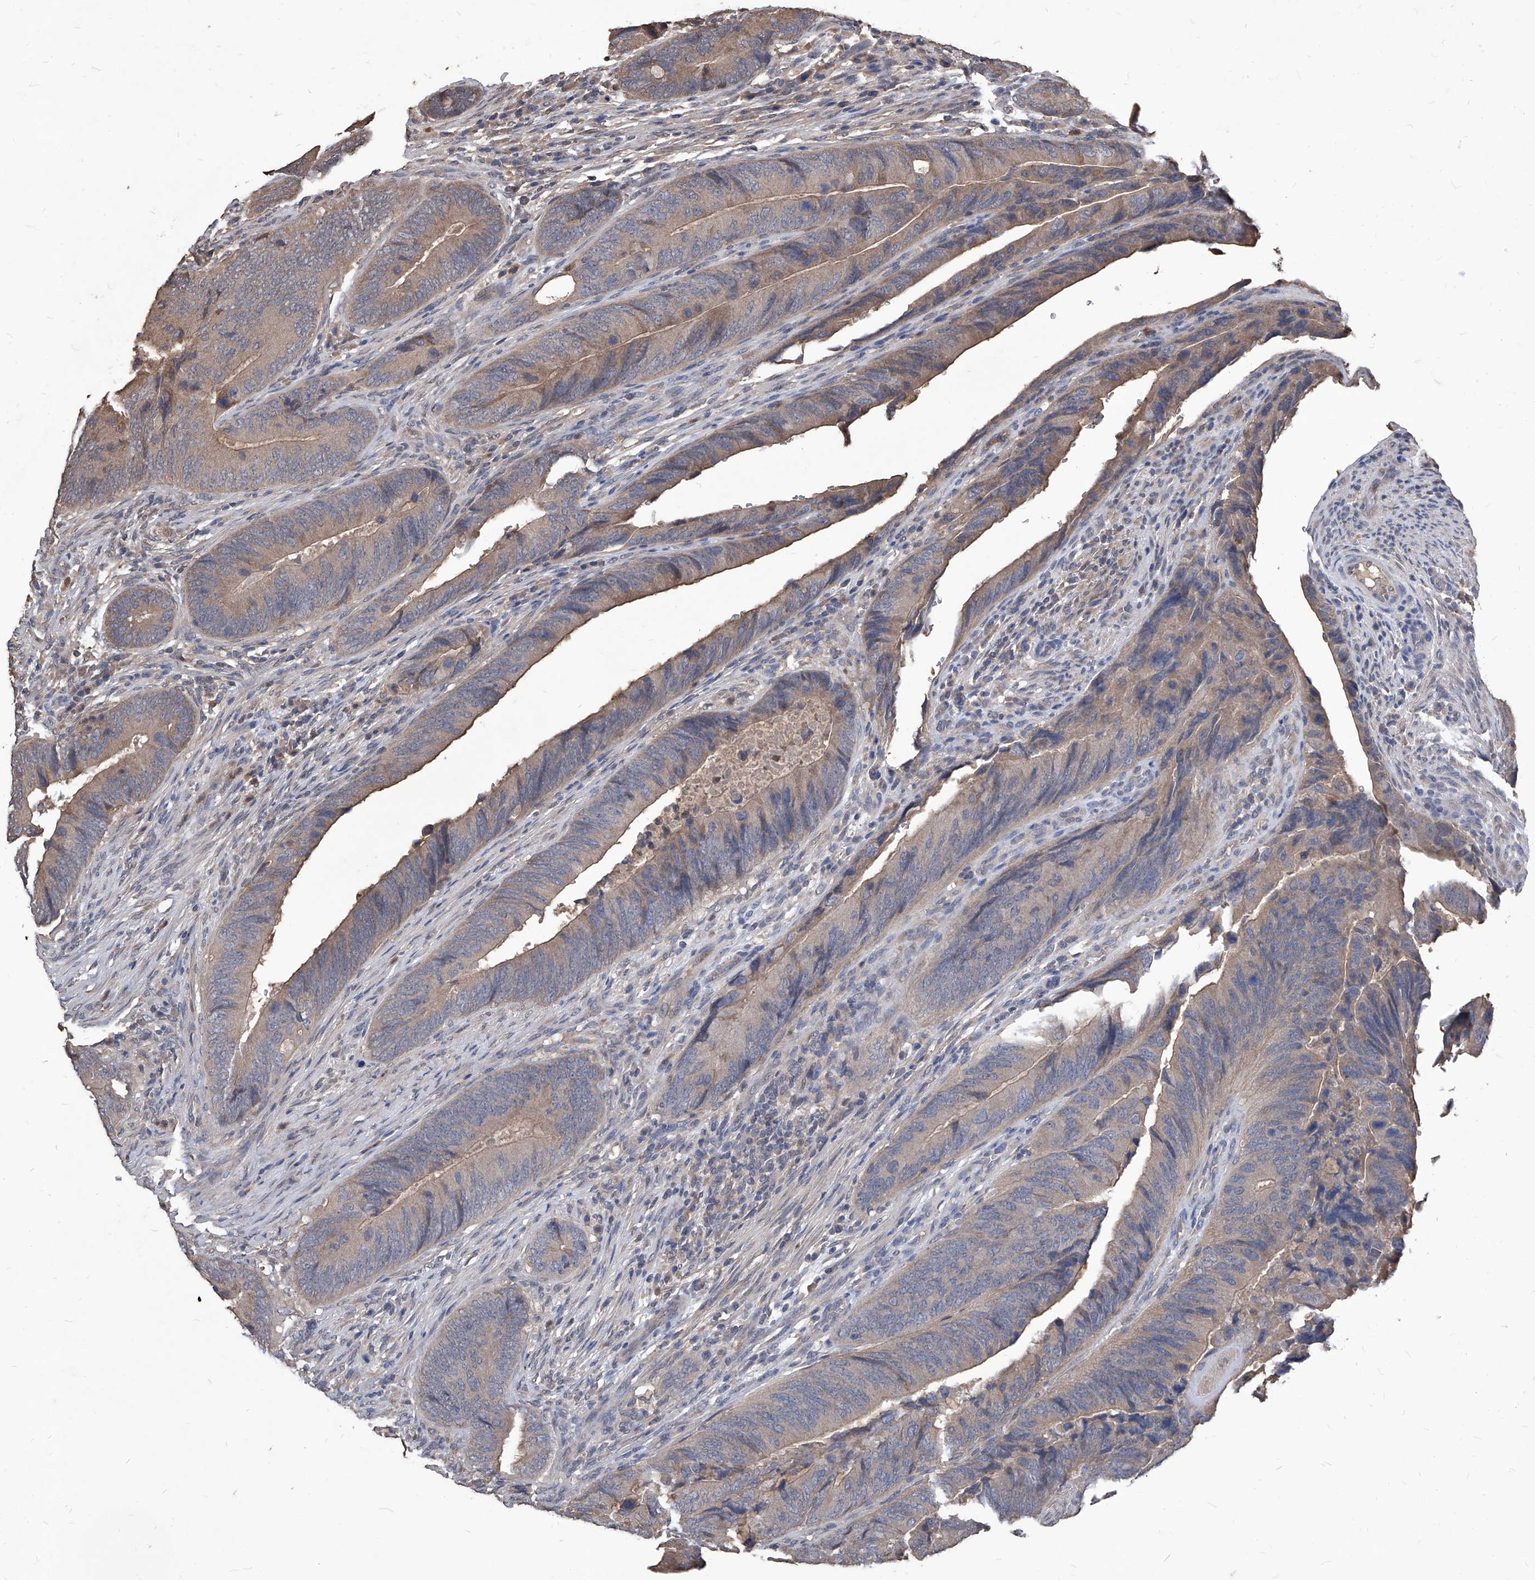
{"staining": {"intensity": "weak", "quantity": ">75%", "location": "cytoplasmic/membranous"}, "tissue": "colorectal cancer", "cell_type": "Tumor cells", "image_type": "cancer", "snomed": [{"axis": "morphology", "description": "Normal tissue, NOS"}, {"axis": "morphology", "description": "Adenocarcinoma, NOS"}, {"axis": "topography", "description": "Colon"}], "caption": "This is an image of immunohistochemistry (IHC) staining of colorectal cancer, which shows weak expression in the cytoplasmic/membranous of tumor cells.", "gene": "SYNGR1", "patient": {"sex": "male", "age": 56}}